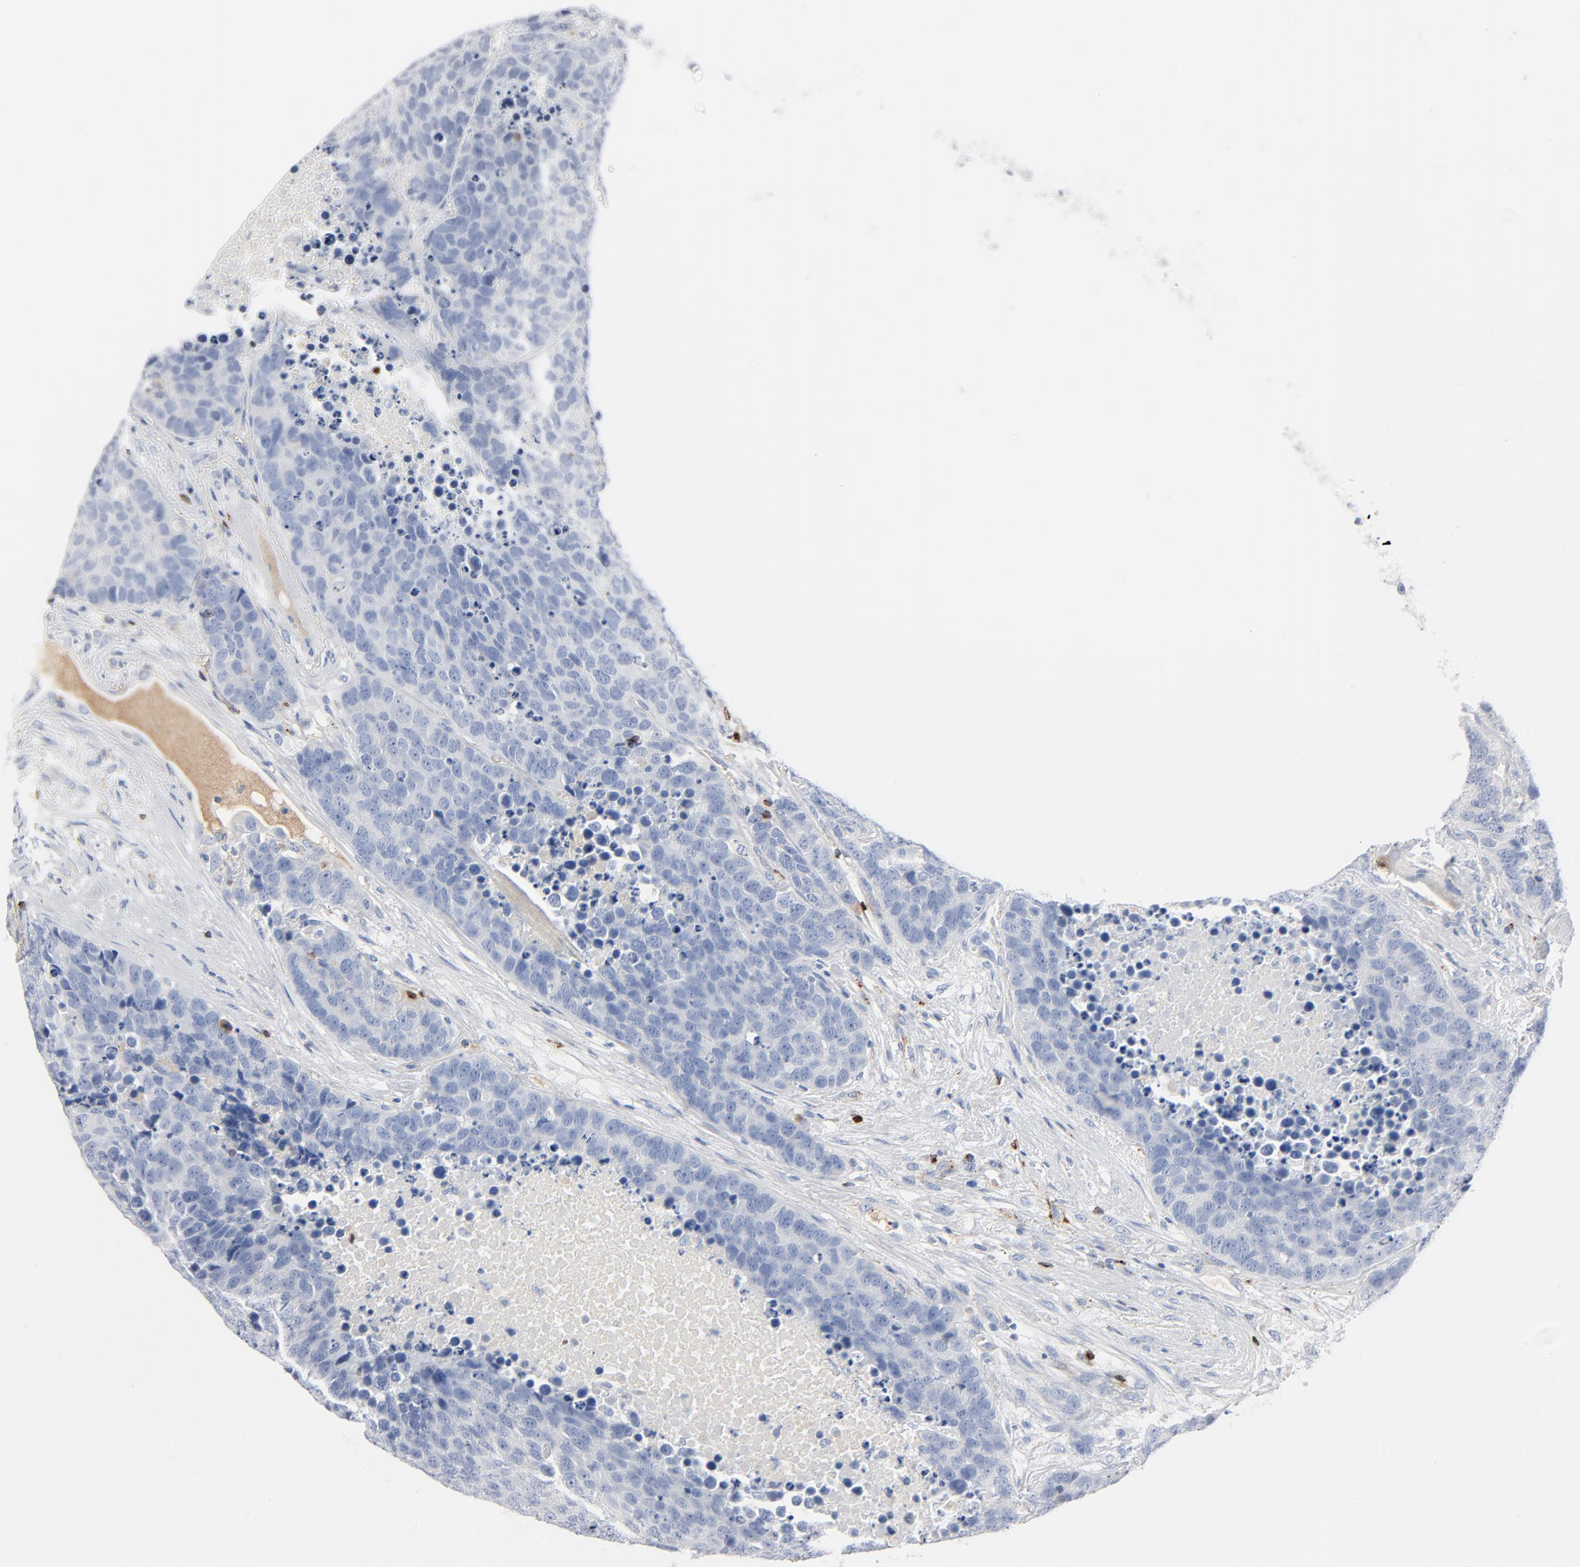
{"staining": {"intensity": "negative", "quantity": "none", "location": "none"}, "tissue": "carcinoid", "cell_type": "Tumor cells", "image_type": "cancer", "snomed": [{"axis": "morphology", "description": "Normal tissue, NOS"}, {"axis": "morphology", "description": "Carcinoid, malignant, NOS"}, {"axis": "topography", "description": "Pancreas"}], "caption": "Histopathology image shows no protein expression in tumor cells of carcinoid (malignant) tissue. The staining is performed using DAB (3,3'-diaminobenzidine) brown chromogen with nuclei counter-stained in using hematoxylin.", "gene": "GZMB", "patient": {"sex": "female", "age": 35}}